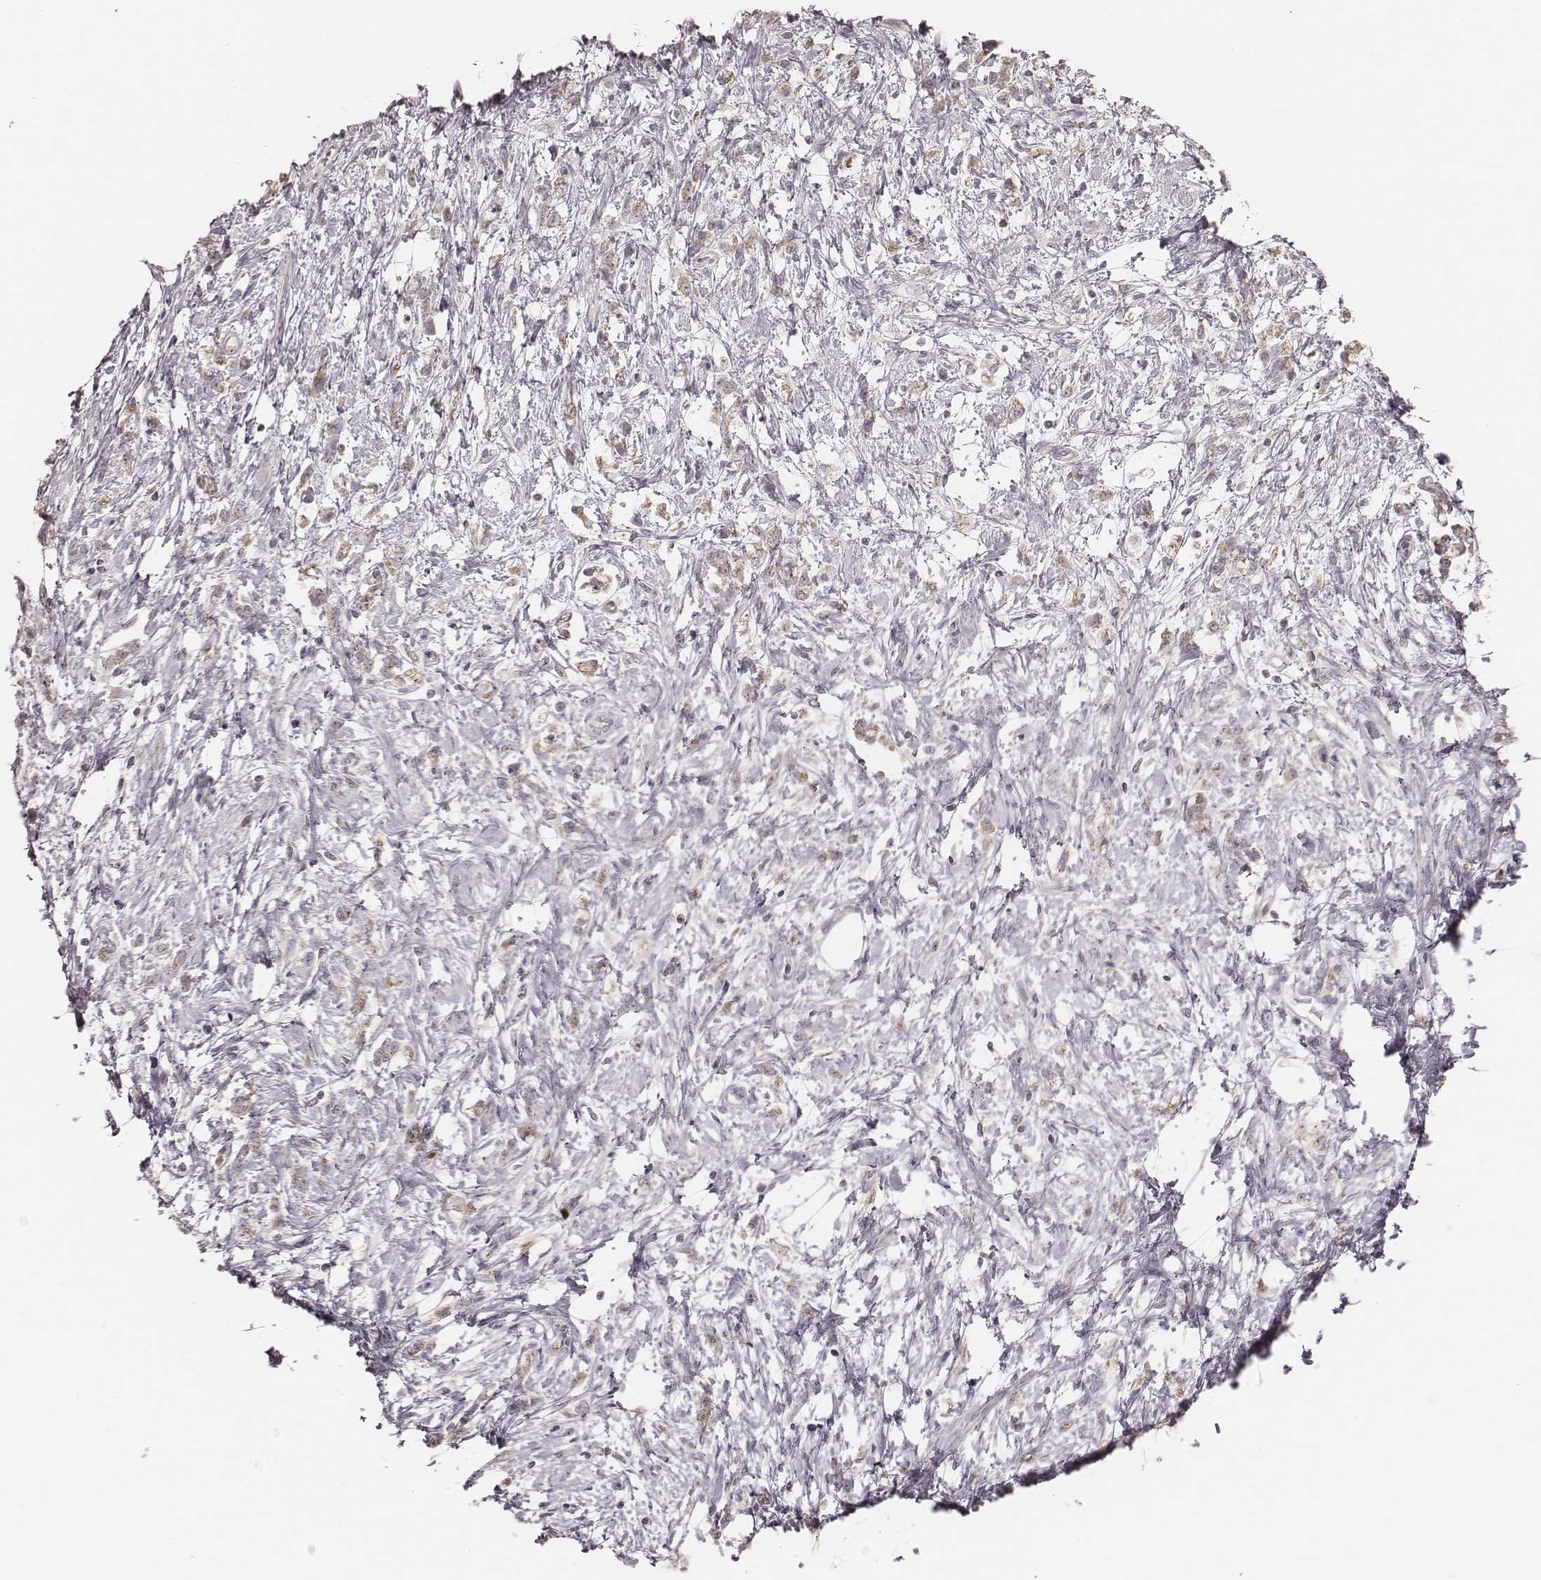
{"staining": {"intensity": "weak", "quantity": ">75%", "location": "cytoplasmic/membranous"}, "tissue": "stomach cancer", "cell_type": "Tumor cells", "image_type": "cancer", "snomed": [{"axis": "morphology", "description": "Adenocarcinoma, NOS"}, {"axis": "topography", "description": "Stomach"}], "caption": "Approximately >75% of tumor cells in human stomach cancer (adenocarcinoma) display weak cytoplasmic/membranous protein positivity as visualized by brown immunohistochemical staining.", "gene": "ABCA7", "patient": {"sex": "female", "age": 60}}